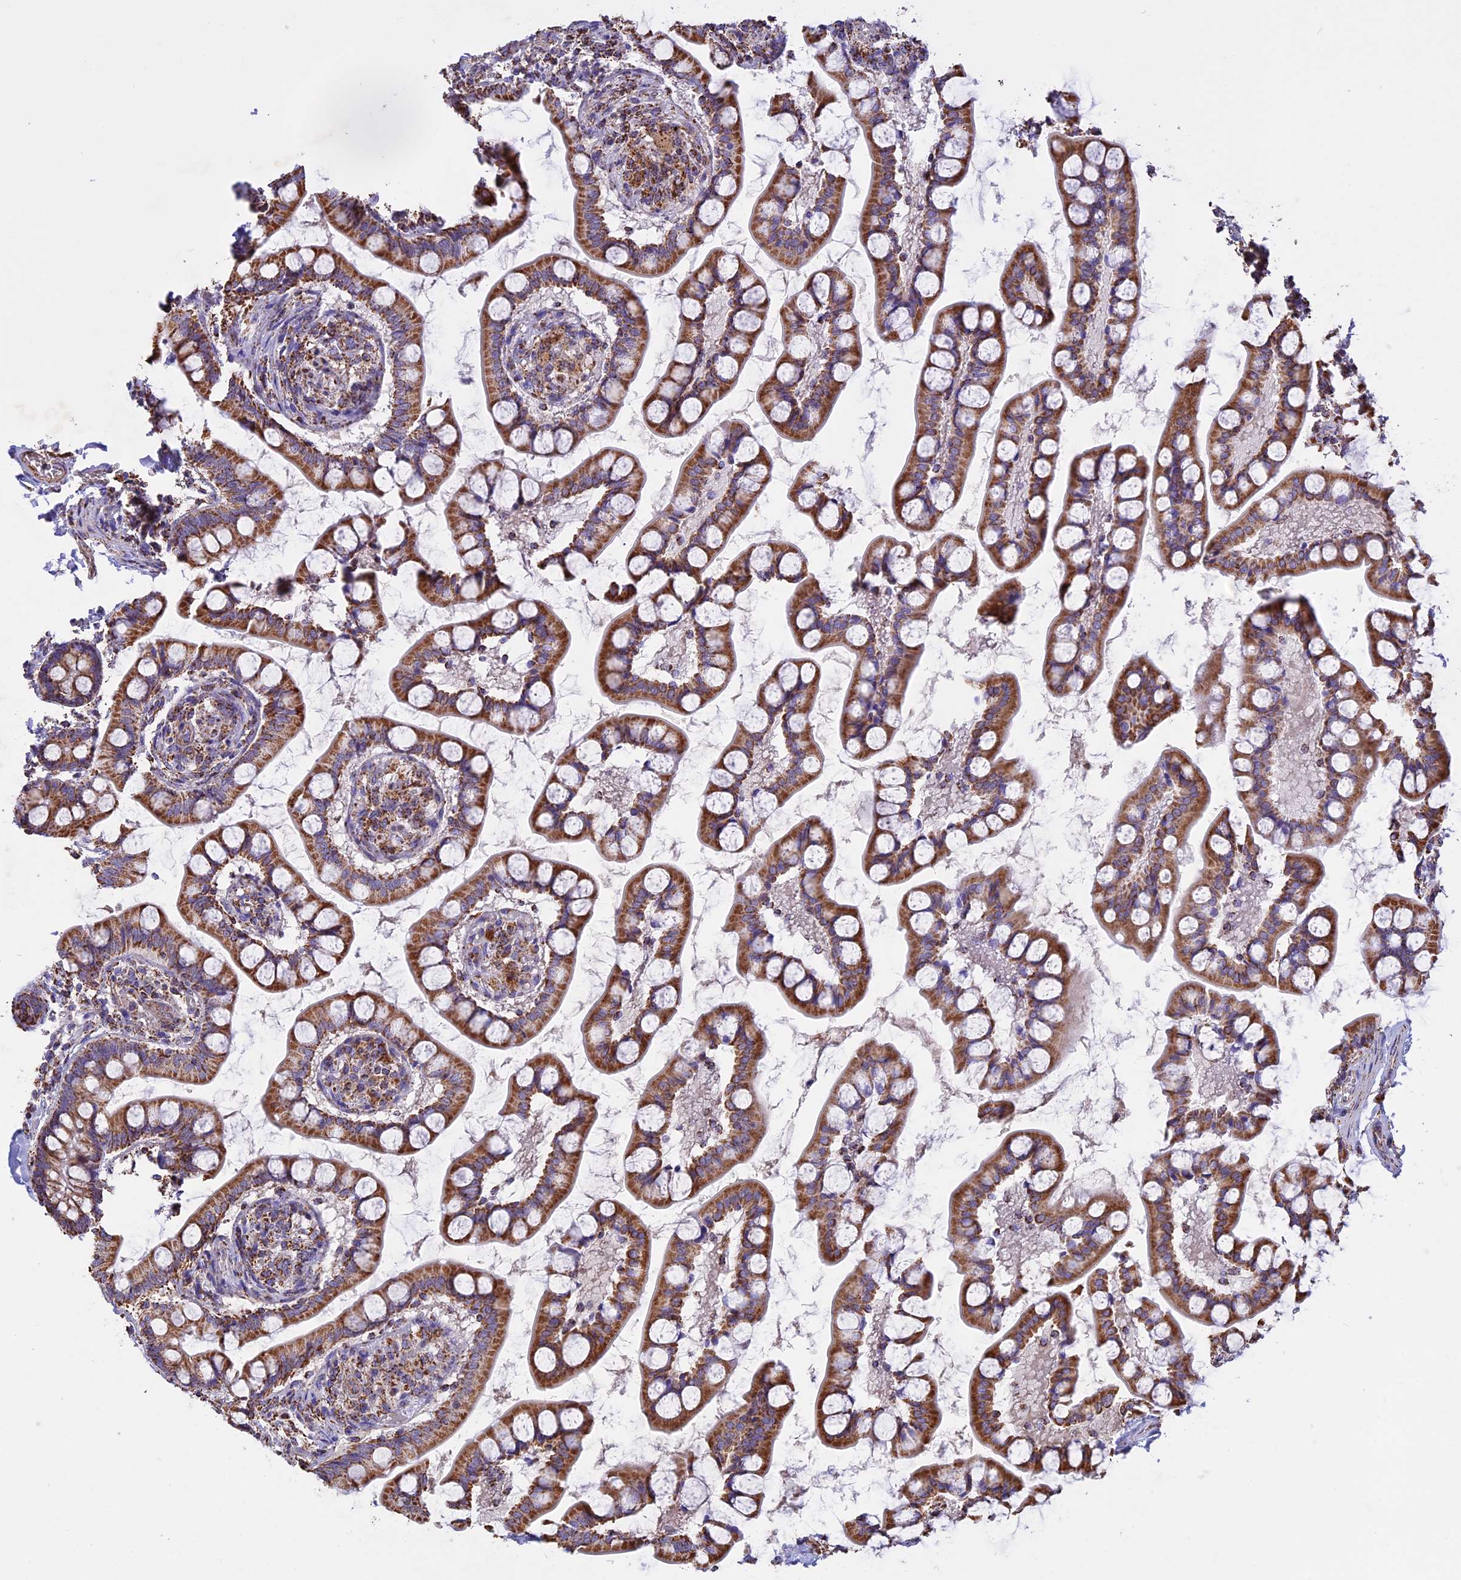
{"staining": {"intensity": "moderate", "quantity": ">75%", "location": "cytoplasmic/membranous"}, "tissue": "small intestine", "cell_type": "Glandular cells", "image_type": "normal", "snomed": [{"axis": "morphology", "description": "Normal tissue, NOS"}, {"axis": "topography", "description": "Small intestine"}], "caption": "Brown immunohistochemical staining in unremarkable human small intestine exhibits moderate cytoplasmic/membranous staining in about >75% of glandular cells.", "gene": "KCNG1", "patient": {"sex": "male", "age": 52}}